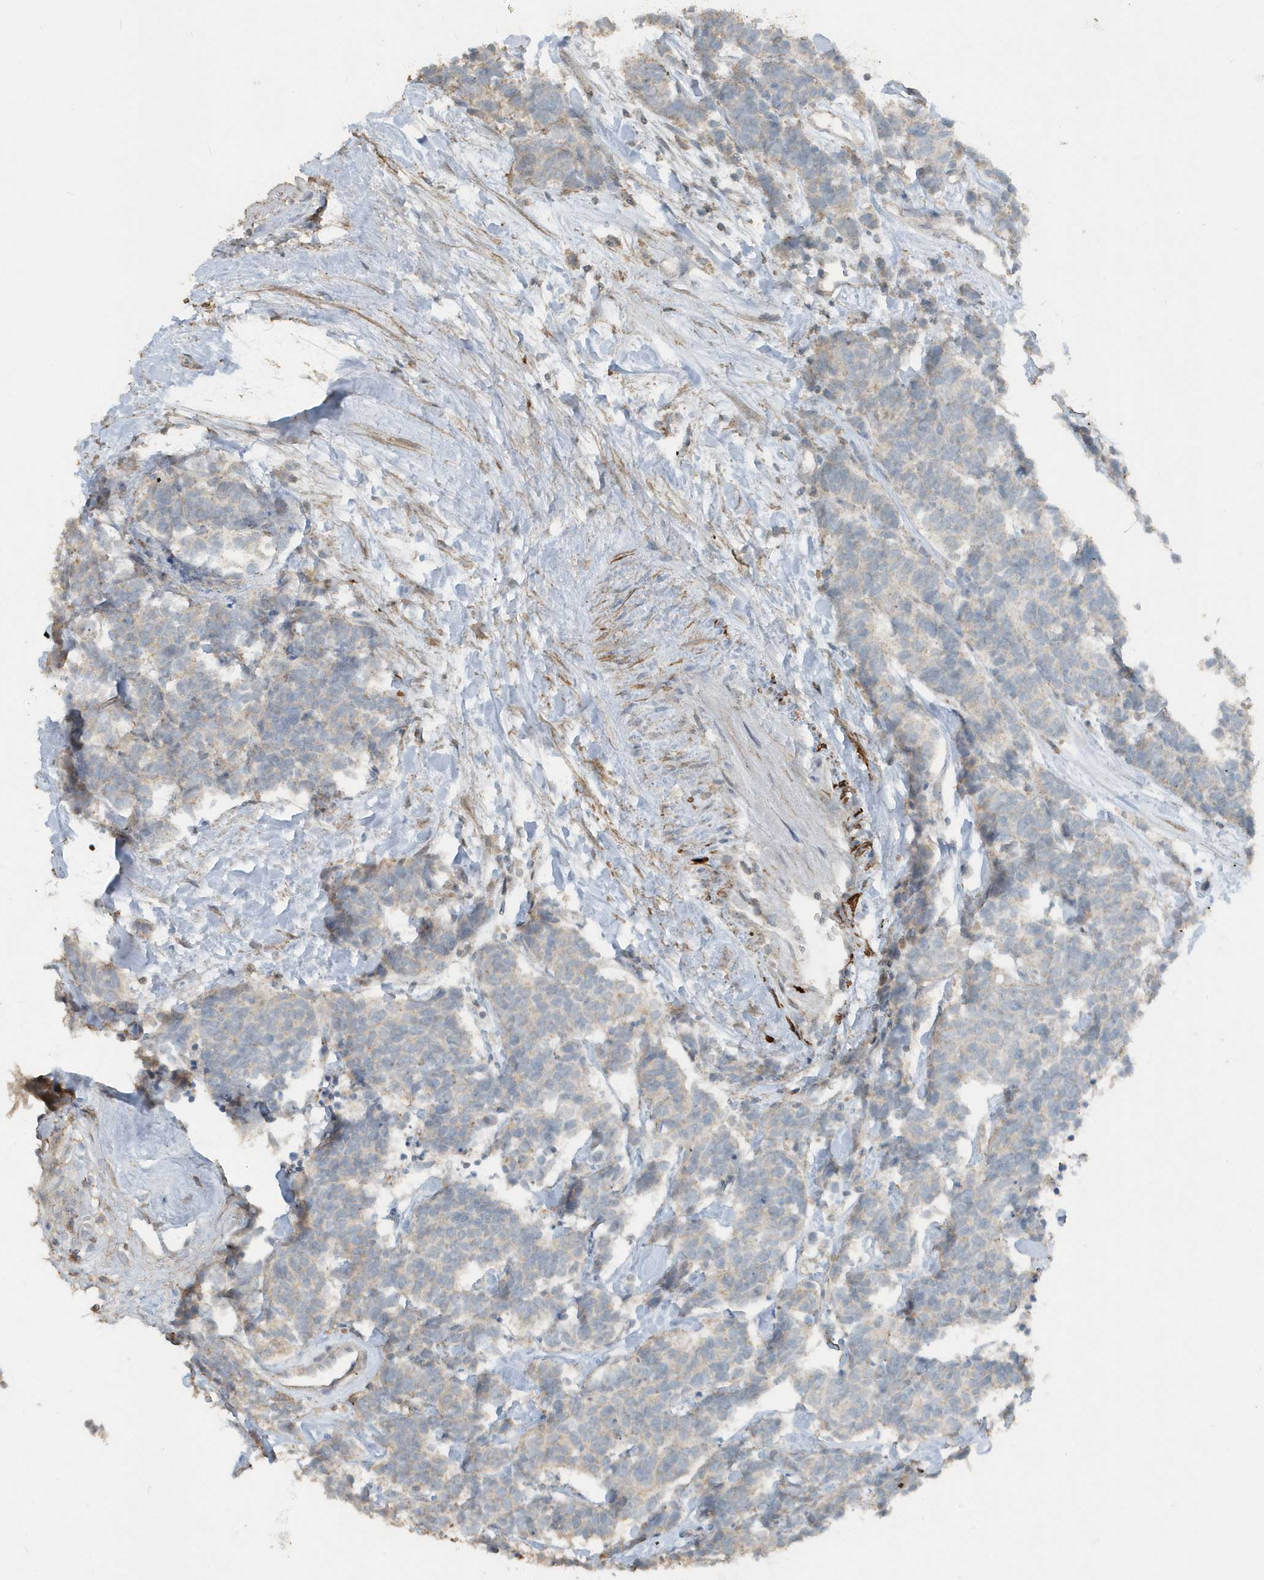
{"staining": {"intensity": "negative", "quantity": "none", "location": "none"}, "tissue": "carcinoid", "cell_type": "Tumor cells", "image_type": "cancer", "snomed": [{"axis": "morphology", "description": "Carcinoma, NOS"}, {"axis": "morphology", "description": "Carcinoid, malignant, NOS"}, {"axis": "topography", "description": "Urinary bladder"}], "caption": "Micrograph shows no protein positivity in tumor cells of carcinoid (malignant) tissue.", "gene": "ACTC1", "patient": {"sex": "male", "age": 57}}